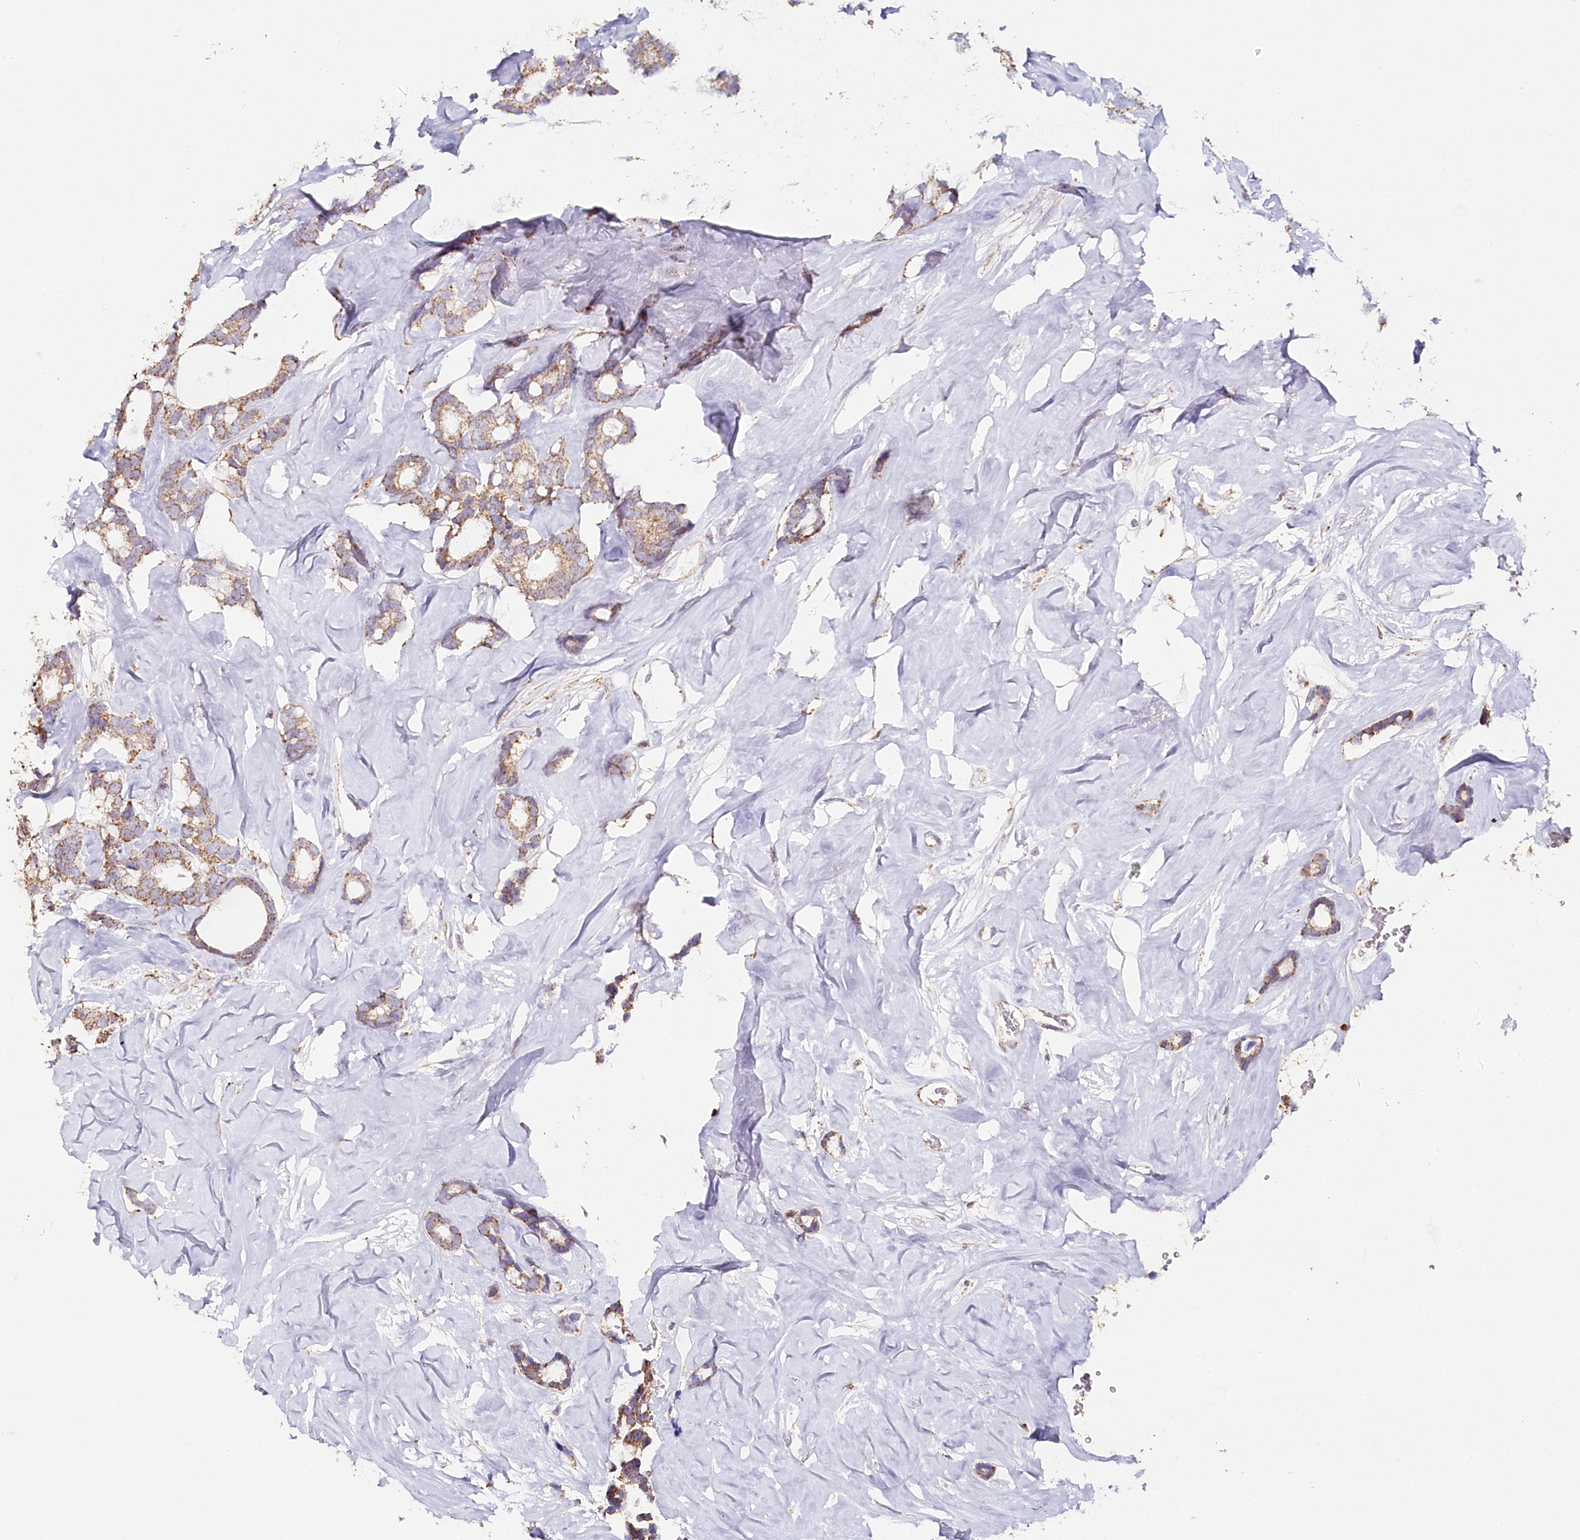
{"staining": {"intensity": "moderate", "quantity": ">75%", "location": "cytoplasmic/membranous"}, "tissue": "breast cancer", "cell_type": "Tumor cells", "image_type": "cancer", "snomed": [{"axis": "morphology", "description": "Duct carcinoma"}, {"axis": "topography", "description": "Breast"}], "caption": "Brown immunohistochemical staining in human breast infiltrating ductal carcinoma demonstrates moderate cytoplasmic/membranous staining in approximately >75% of tumor cells.", "gene": "MMP25", "patient": {"sex": "female", "age": 87}}